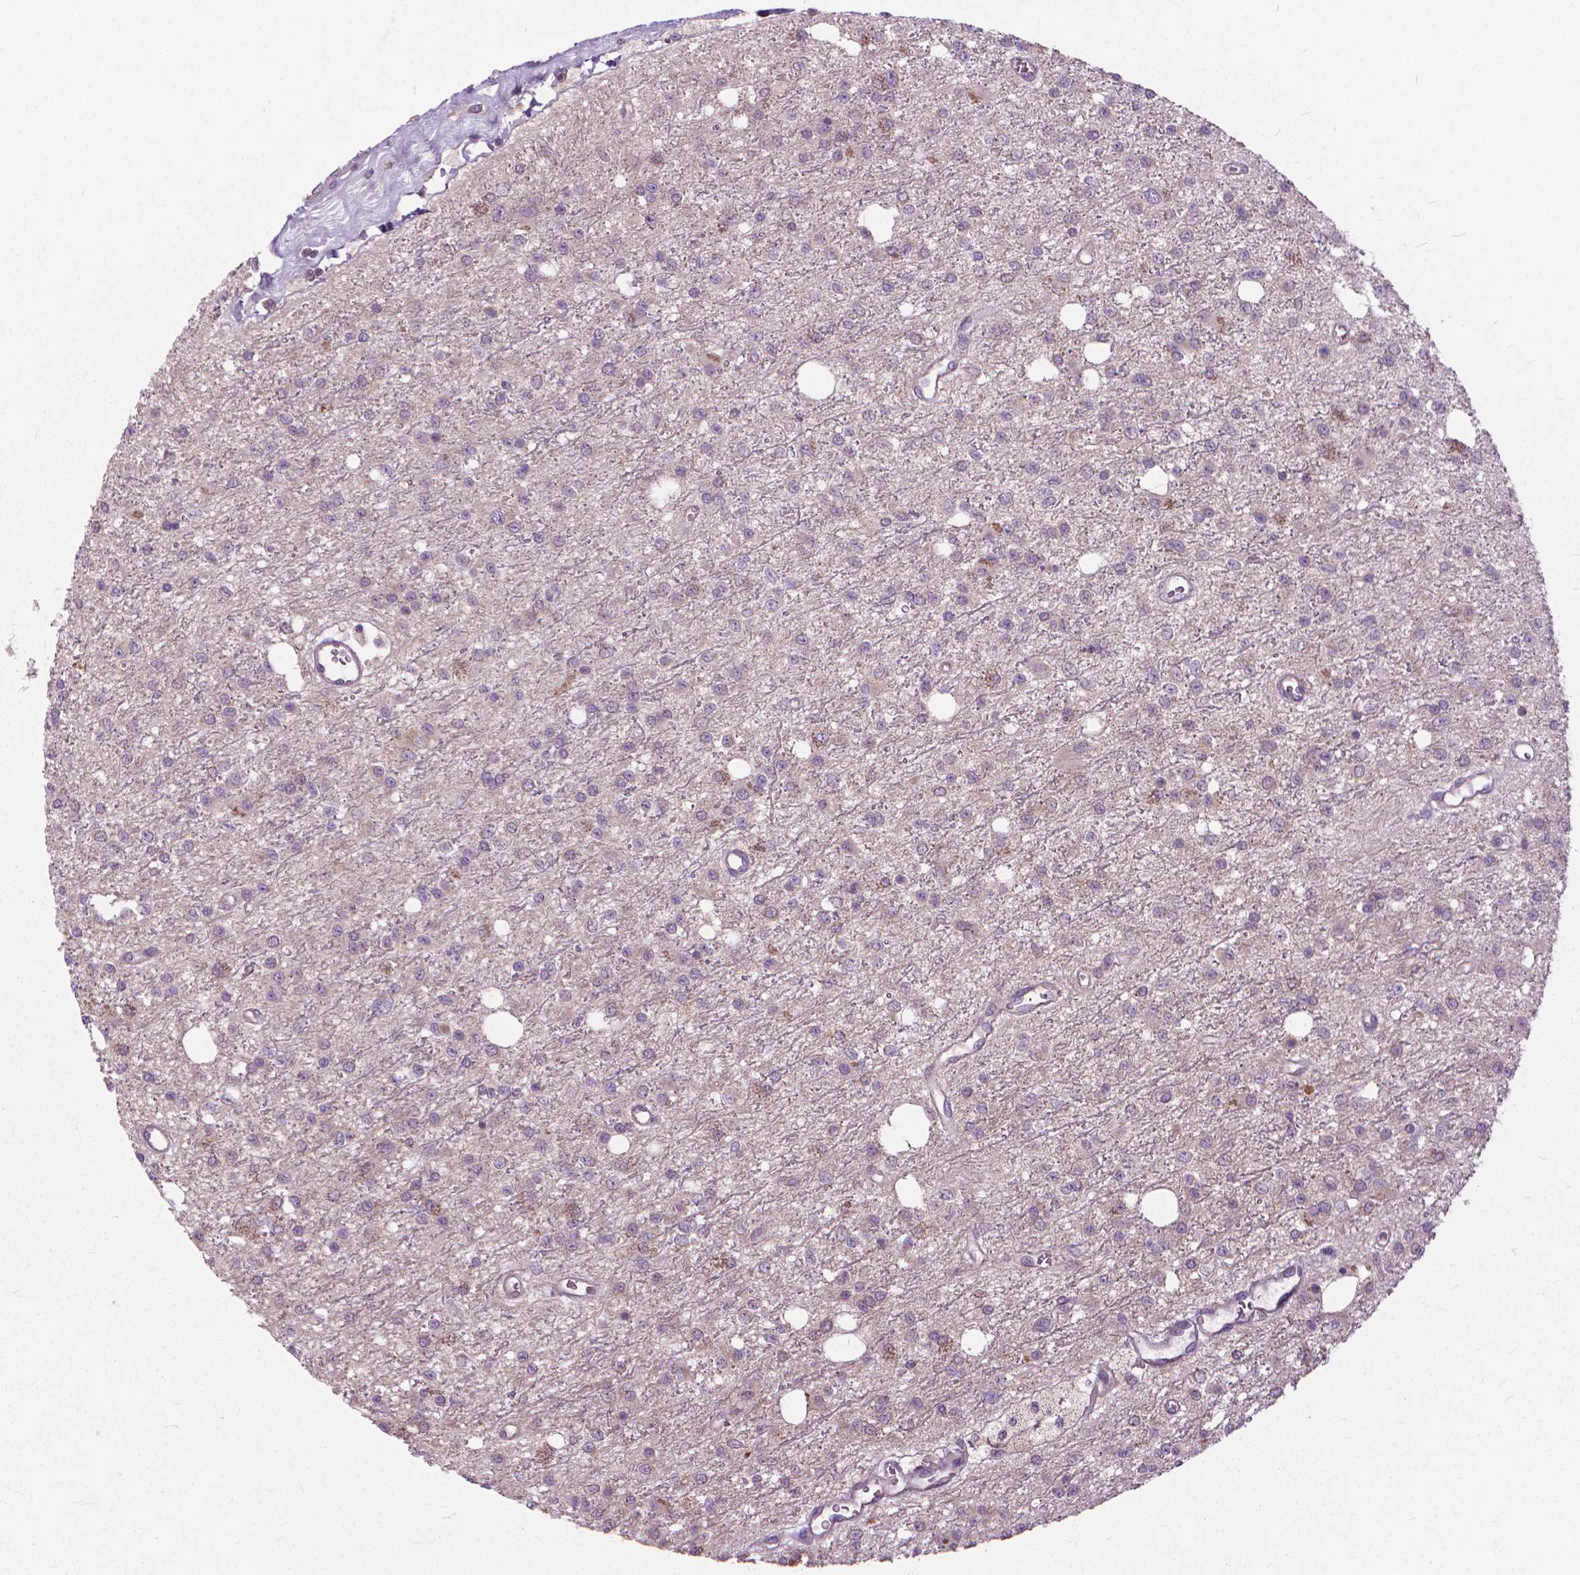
{"staining": {"intensity": "negative", "quantity": "none", "location": "none"}, "tissue": "glioma", "cell_type": "Tumor cells", "image_type": "cancer", "snomed": [{"axis": "morphology", "description": "Glioma, malignant, Low grade"}, {"axis": "topography", "description": "Brain"}], "caption": "Protein analysis of malignant glioma (low-grade) reveals no significant staining in tumor cells.", "gene": "NUDT1", "patient": {"sex": "female", "age": 45}}